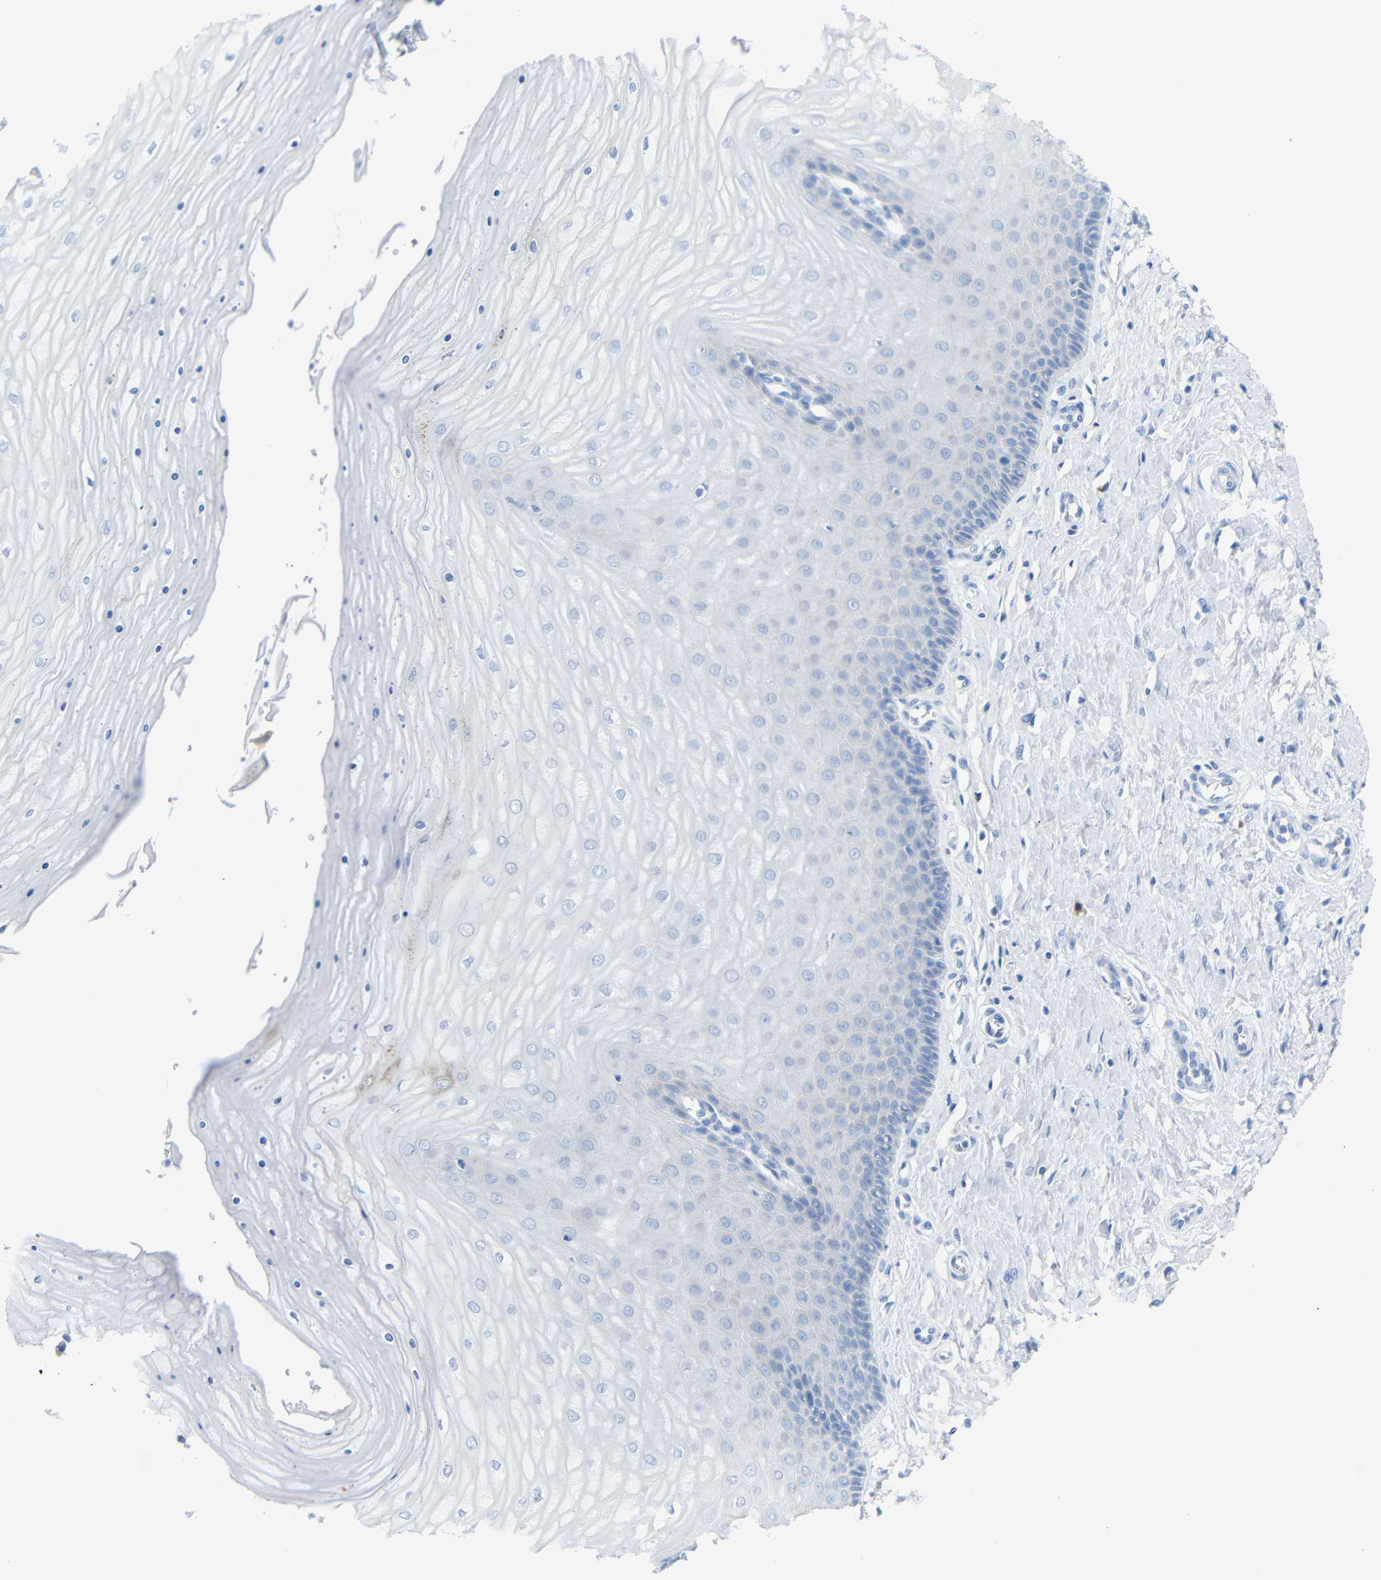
{"staining": {"intensity": "negative", "quantity": "none", "location": "none"}, "tissue": "cervix", "cell_type": "Glandular cells", "image_type": "normal", "snomed": [{"axis": "morphology", "description": "Normal tissue, NOS"}, {"axis": "topography", "description": "Cervix"}], "caption": "Glandular cells show no significant expression in normal cervix.", "gene": "FCRL1", "patient": {"sex": "female", "age": 55}}